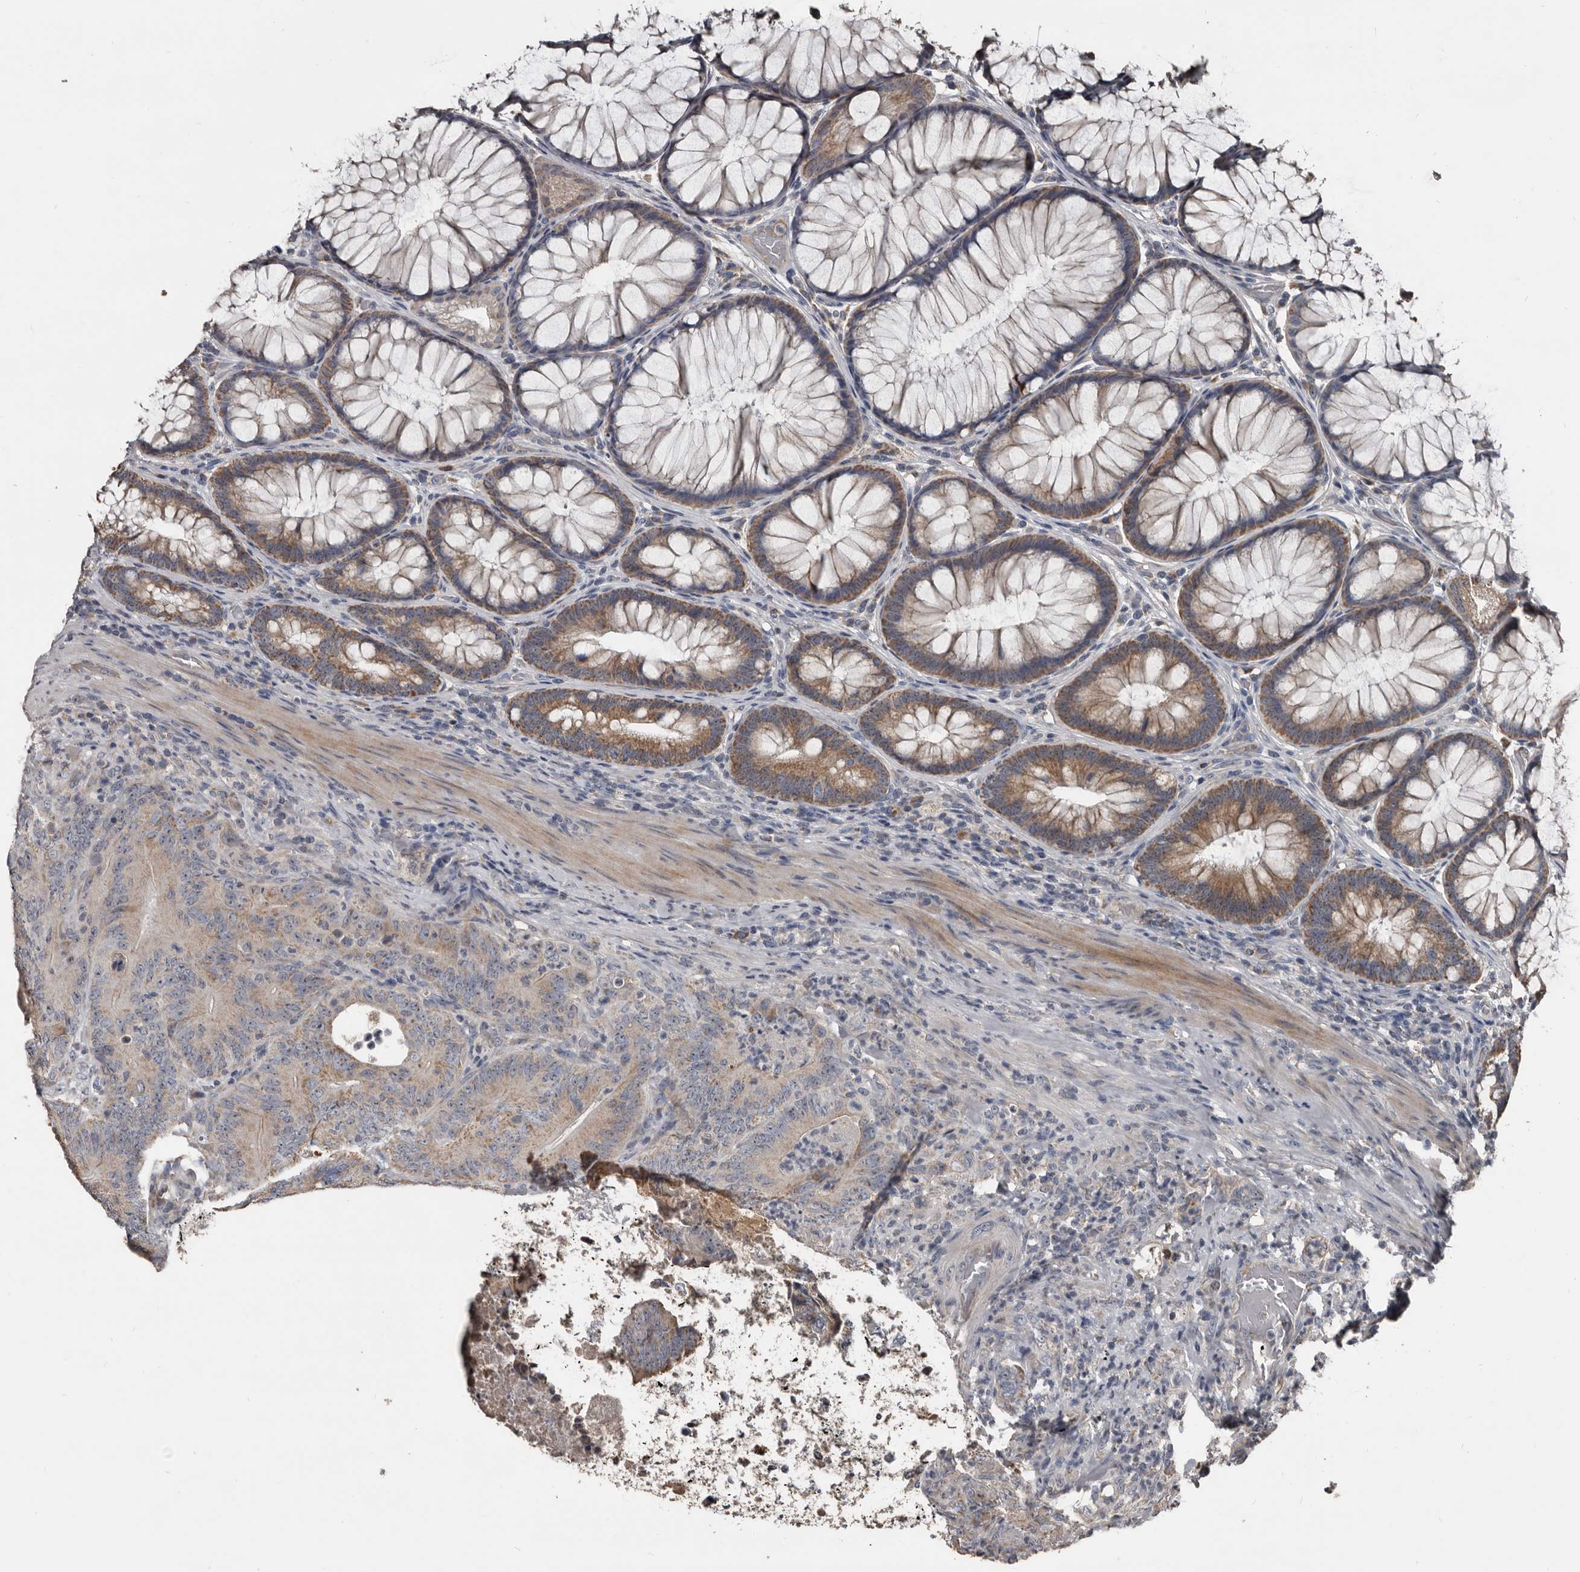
{"staining": {"intensity": "moderate", "quantity": "25%-75%", "location": "cytoplasmic/membranous"}, "tissue": "colorectal cancer", "cell_type": "Tumor cells", "image_type": "cancer", "snomed": [{"axis": "morphology", "description": "Normal tissue, NOS"}, {"axis": "topography", "description": "Colon"}], "caption": "The micrograph reveals a brown stain indicating the presence of a protein in the cytoplasmic/membranous of tumor cells in colorectal cancer. The staining is performed using DAB brown chromogen to label protein expression. The nuclei are counter-stained blue using hematoxylin.", "gene": "GREB1", "patient": {"sex": "female", "age": 82}}